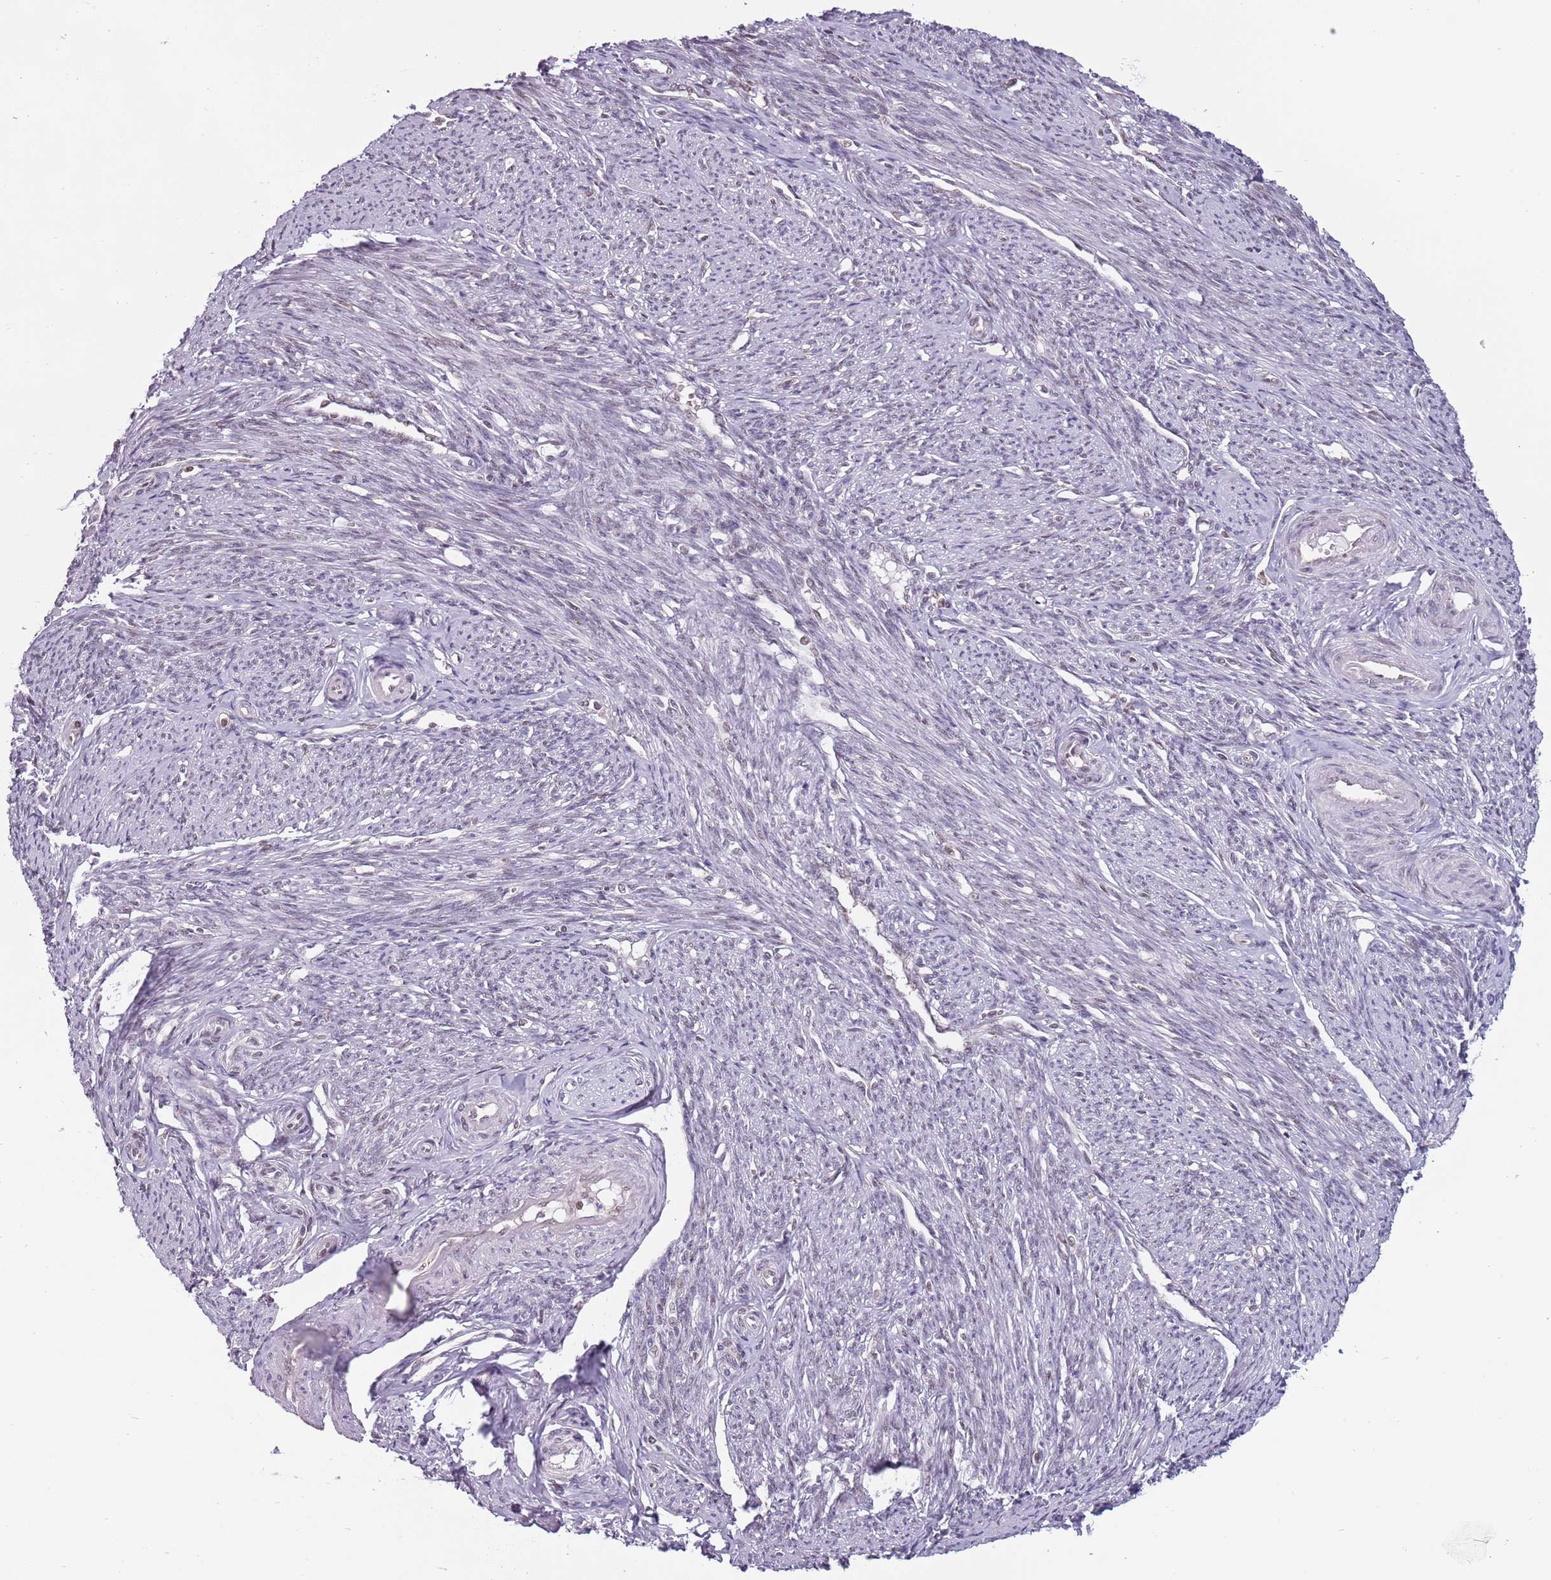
{"staining": {"intensity": "weak", "quantity": "25%-75%", "location": "cytoplasmic/membranous,nuclear"}, "tissue": "smooth muscle", "cell_type": "Smooth muscle cells", "image_type": "normal", "snomed": [{"axis": "morphology", "description": "Normal tissue, NOS"}, {"axis": "topography", "description": "Smooth muscle"}, {"axis": "topography", "description": "Uterus"}], "caption": "Protein expression analysis of unremarkable smooth muscle demonstrates weak cytoplasmic/membranous,nuclear staining in approximately 25%-75% of smooth muscle cells.", "gene": "BARD1", "patient": {"sex": "female", "age": 59}}